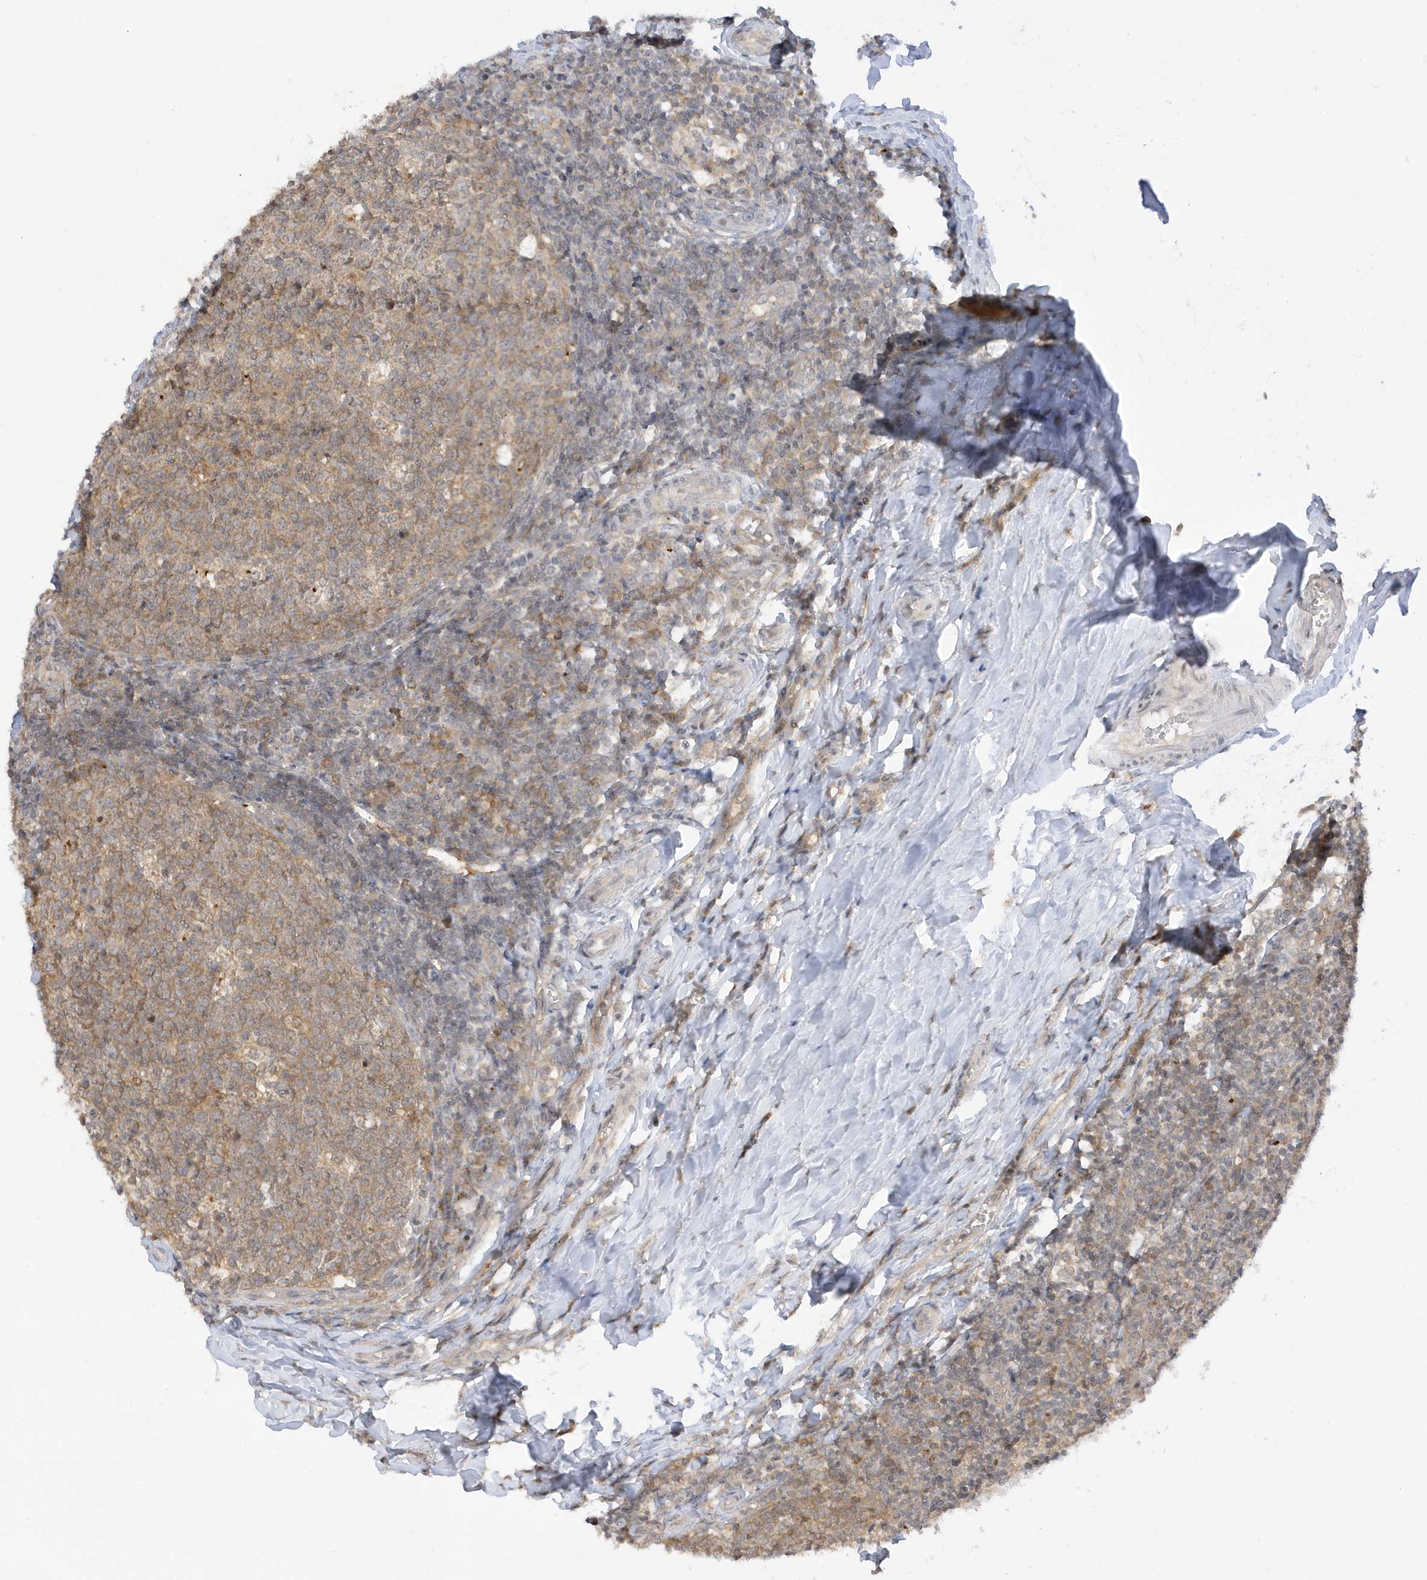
{"staining": {"intensity": "moderate", "quantity": ">75%", "location": "cytoplasmic/membranous"}, "tissue": "tonsil", "cell_type": "Germinal center cells", "image_type": "normal", "snomed": [{"axis": "morphology", "description": "Normal tissue, NOS"}, {"axis": "topography", "description": "Tonsil"}], "caption": "Unremarkable tonsil demonstrates moderate cytoplasmic/membranous staining in about >75% of germinal center cells, visualized by immunohistochemistry. (IHC, brightfield microscopy, high magnification).", "gene": "TAB3", "patient": {"sex": "female", "age": 19}}